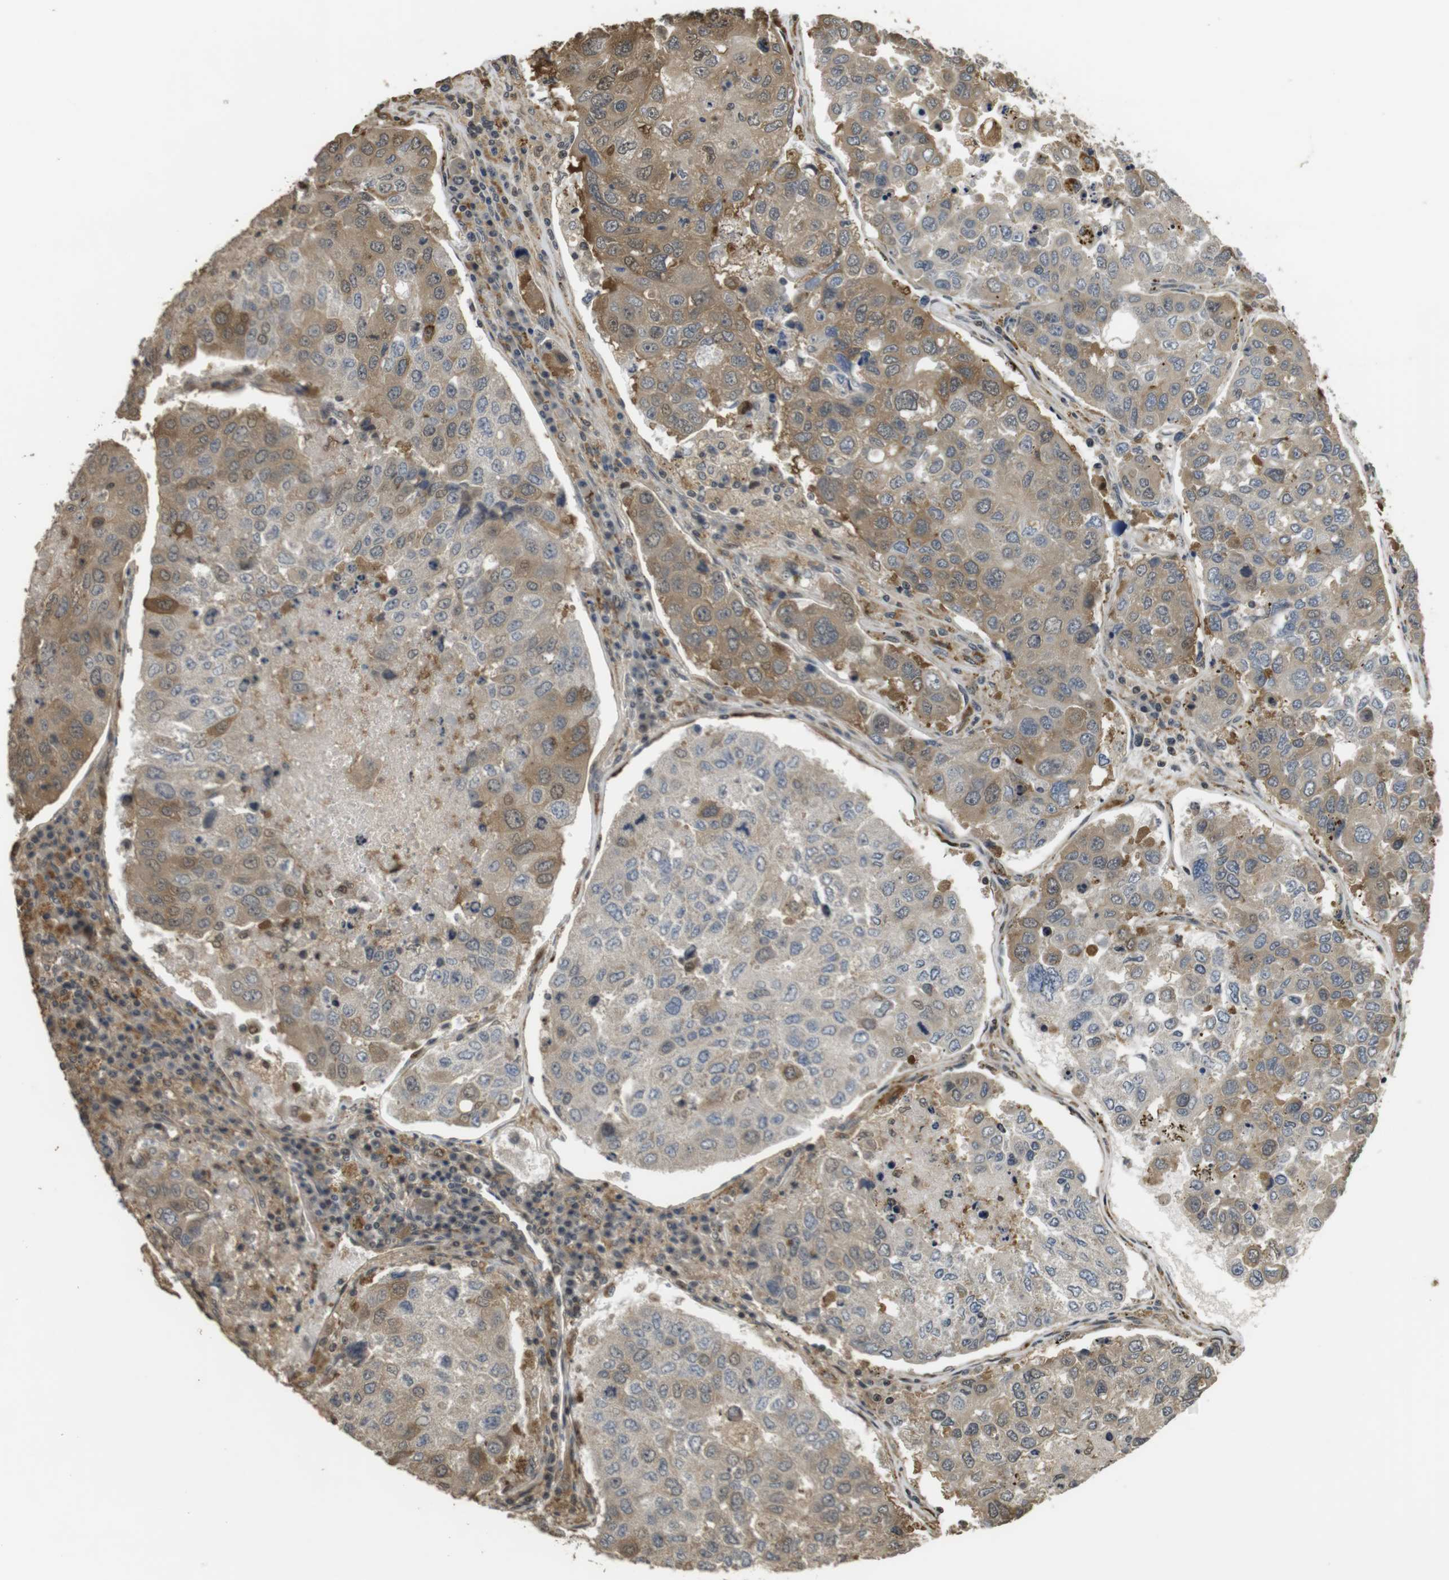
{"staining": {"intensity": "moderate", "quantity": ">75%", "location": "cytoplasmic/membranous"}, "tissue": "urothelial cancer", "cell_type": "Tumor cells", "image_type": "cancer", "snomed": [{"axis": "morphology", "description": "Urothelial carcinoma, High grade"}, {"axis": "topography", "description": "Lymph node"}, {"axis": "topography", "description": "Urinary bladder"}], "caption": "Immunohistochemical staining of urothelial carcinoma (high-grade) exhibits medium levels of moderate cytoplasmic/membranous staining in approximately >75% of tumor cells.", "gene": "FZD10", "patient": {"sex": "male", "age": 51}}